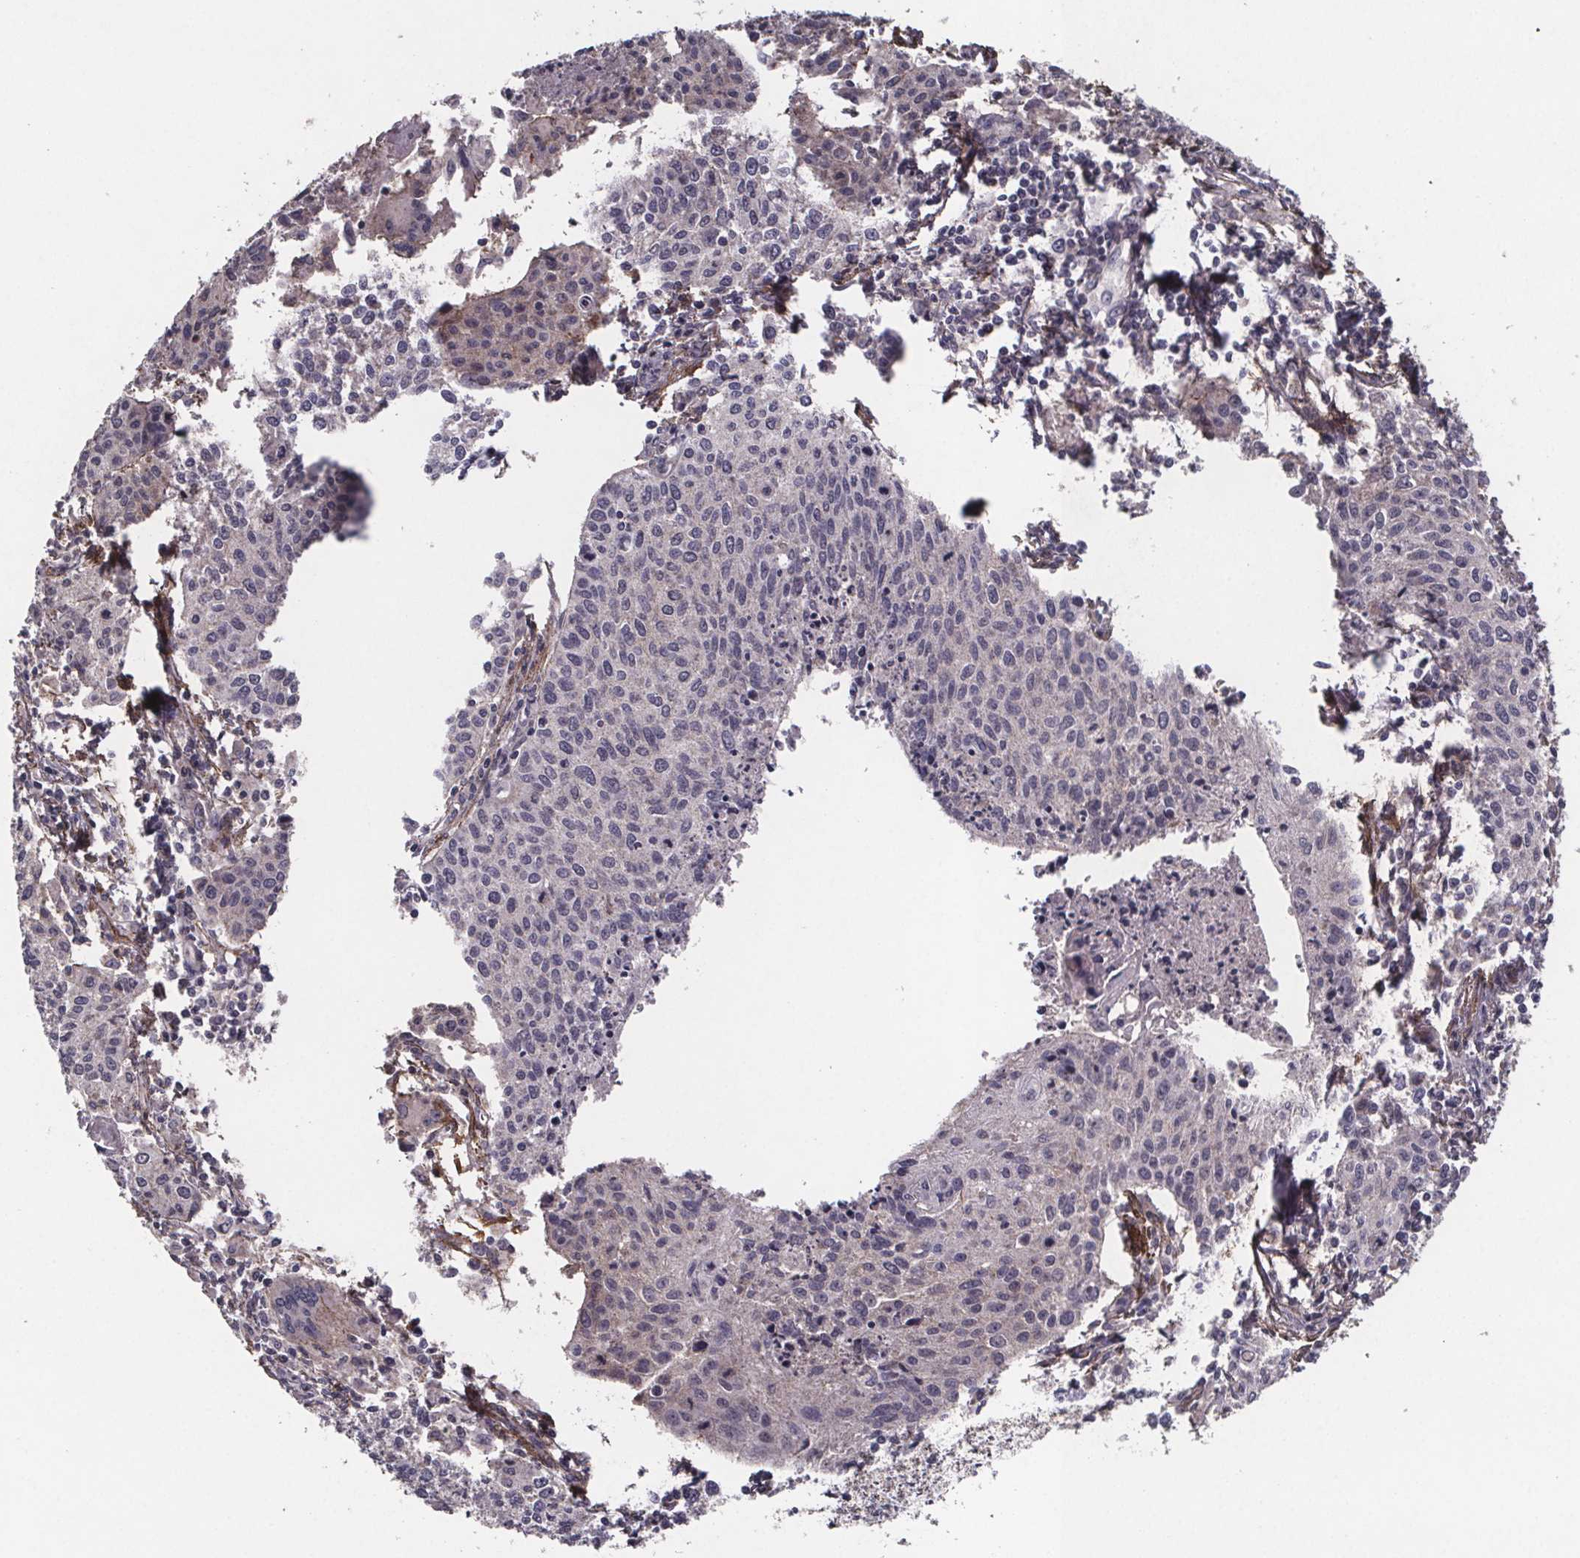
{"staining": {"intensity": "negative", "quantity": "none", "location": "none"}, "tissue": "cervical cancer", "cell_type": "Tumor cells", "image_type": "cancer", "snomed": [{"axis": "morphology", "description": "Squamous cell carcinoma, NOS"}, {"axis": "topography", "description": "Cervix"}], "caption": "High magnification brightfield microscopy of cervical squamous cell carcinoma stained with DAB (3,3'-diaminobenzidine) (brown) and counterstained with hematoxylin (blue): tumor cells show no significant positivity.", "gene": "PALLD", "patient": {"sex": "female", "age": 38}}